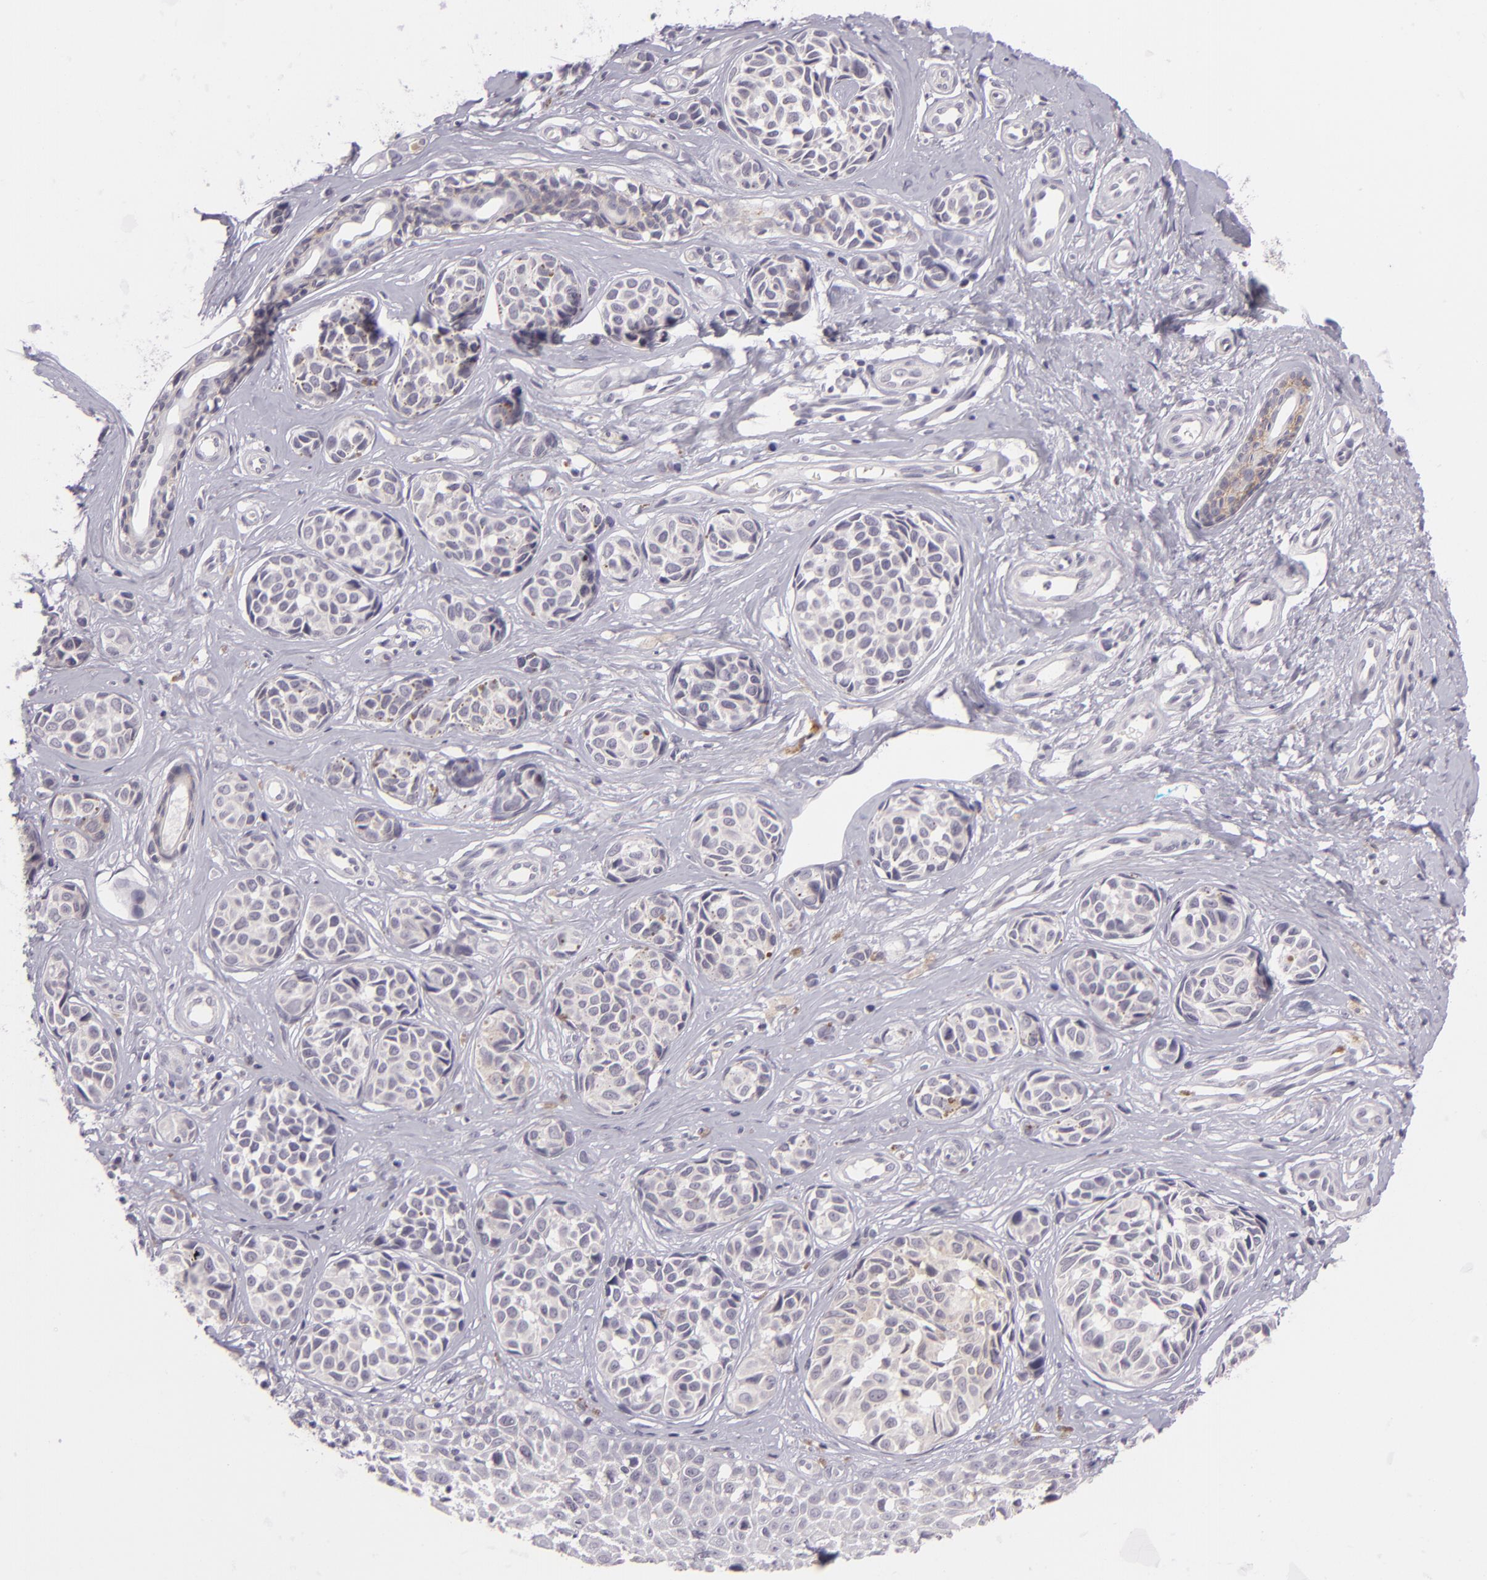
{"staining": {"intensity": "negative", "quantity": "none", "location": "none"}, "tissue": "melanoma", "cell_type": "Tumor cells", "image_type": "cancer", "snomed": [{"axis": "morphology", "description": "Malignant melanoma, NOS"}, {"axis": "topography", "description": "Skin"}], "caption": "Immunohistochemical staining of human malignant melanoma exhibits no significant positivity in tumor cells. (Brightfield microscopy of DAB IHC at high magnification).", "gene": "DAG1", "patient": {"sex": "male", "age": 79}}